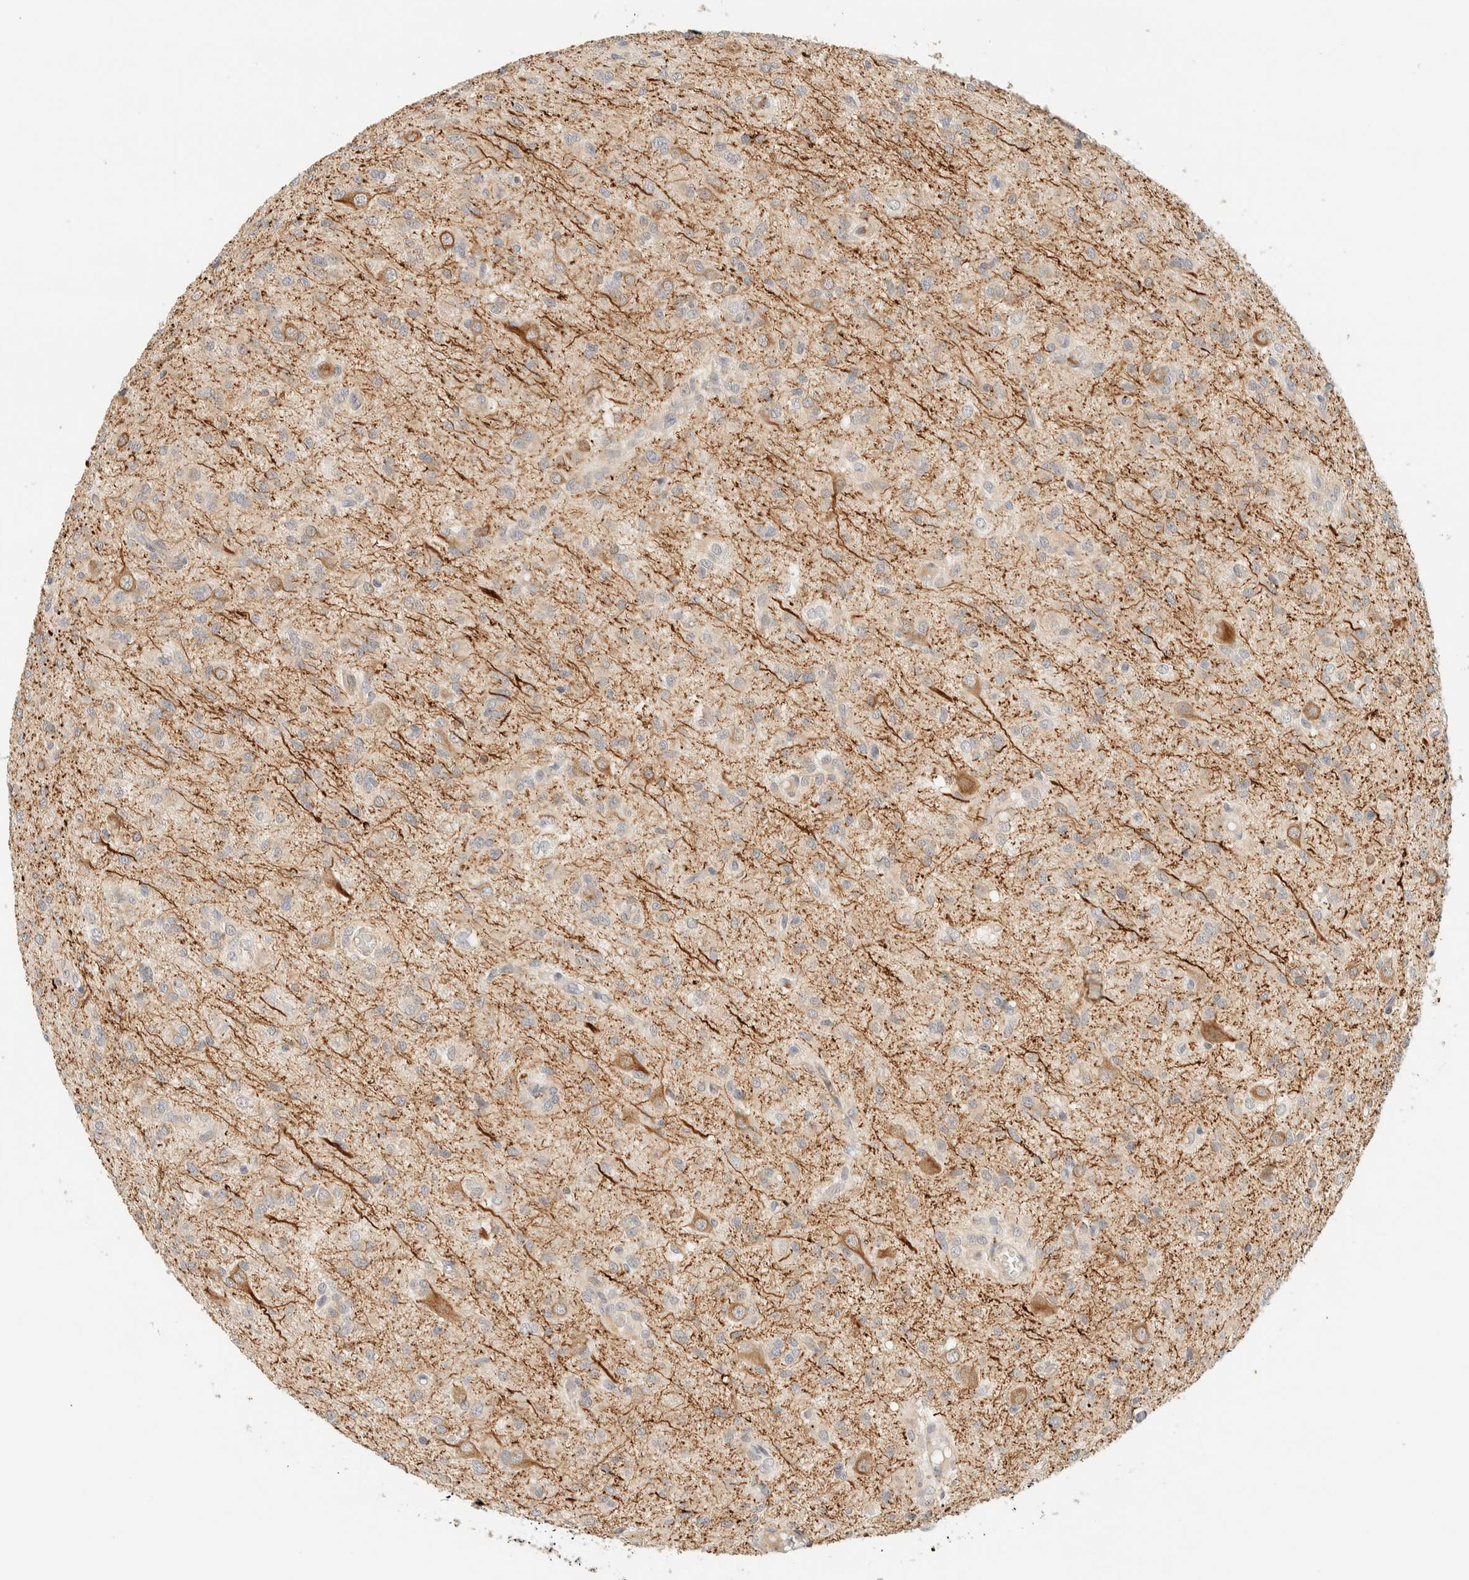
{"staining": {"intensity": "negative", "quantity": "none", "location": "none"}, "tissue": "glioma", "cell_type": "Tumor cells", "image_type": "cancer", "snomed": [{"axis": "morphology", "description": "Glioma, malignant, High grade"}, {"axis": "topography", "description": "Brain"}], "caption": "Immunohistochemistry histopathology image of human glioma stained for a protein (brown), which displays no expression in tumor cells.", "gene": "TNK1", "patient": {"sex": "female", "age": 59}}